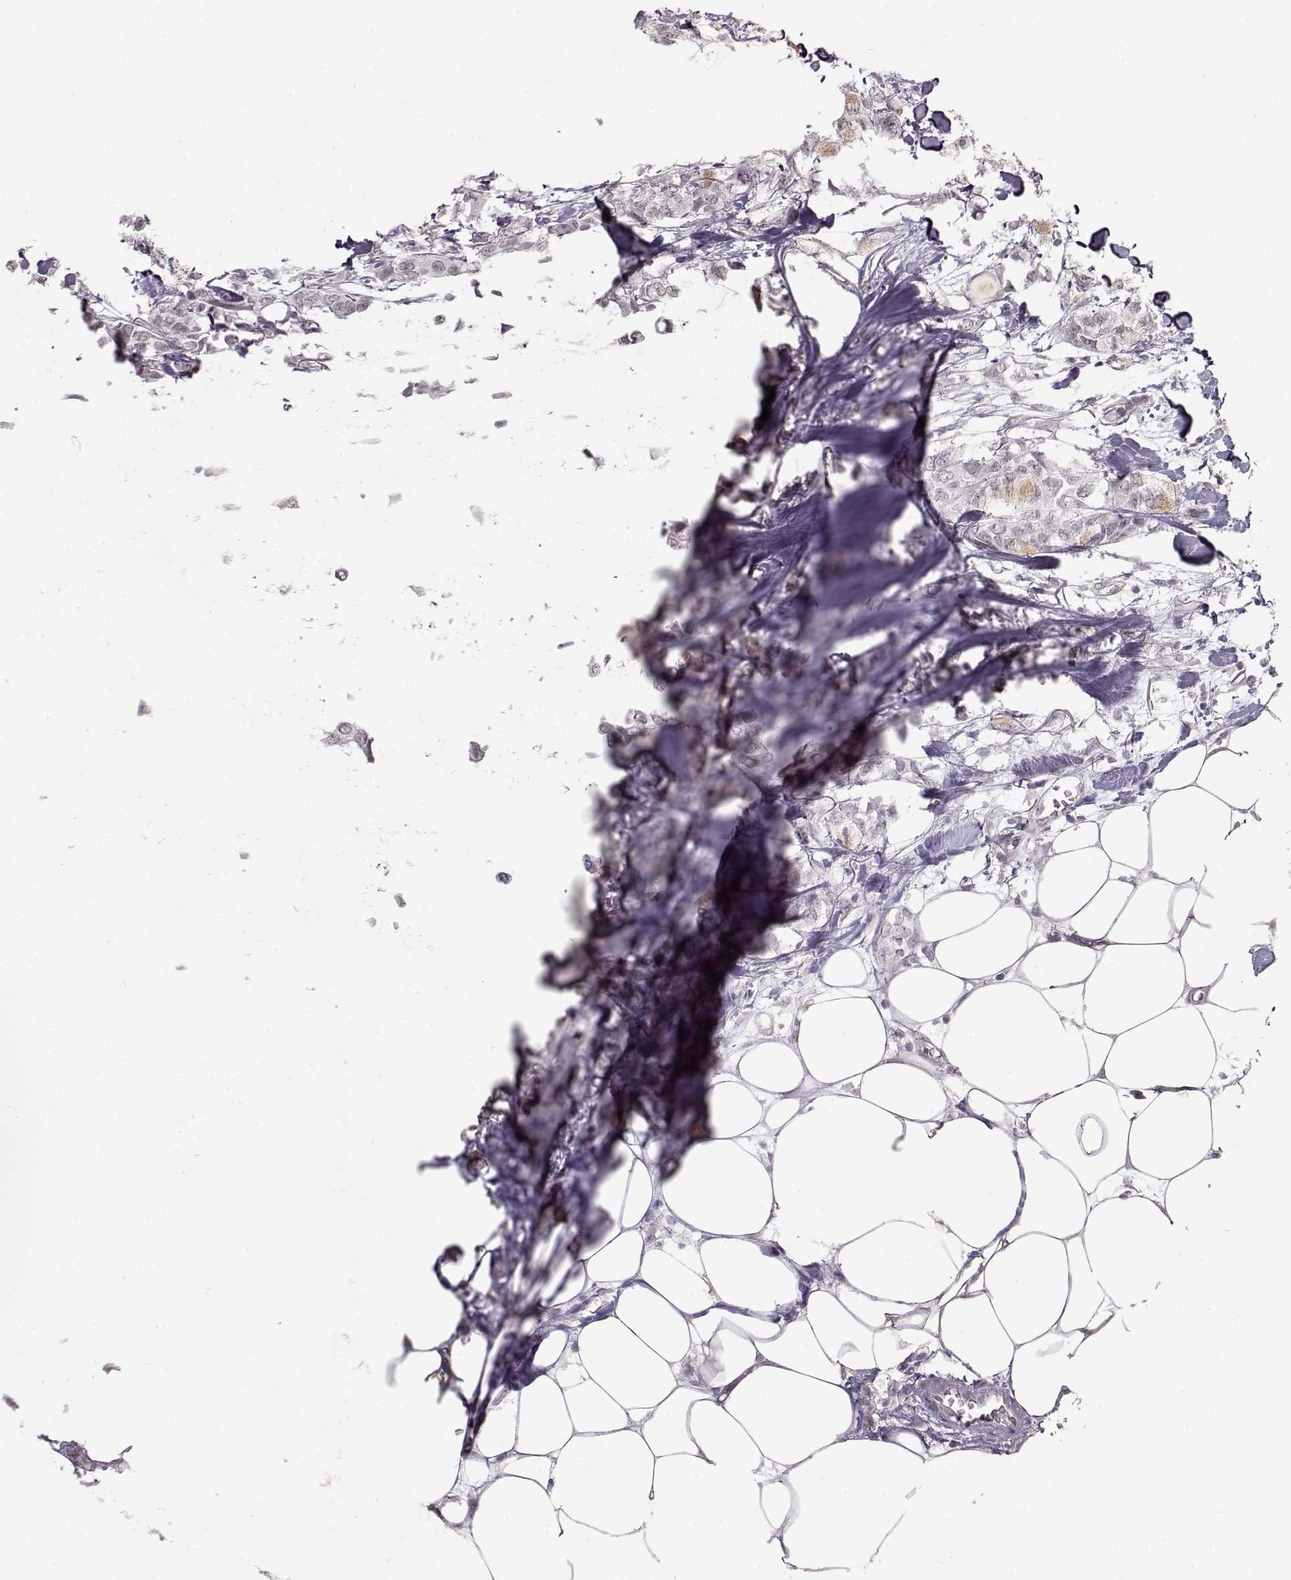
{"staining": {"intensity": "negative", "quantity": "none", "location": "none"}, "tissue": "breast cancer", "cell_type": "Tumor cells", "image_type": "cancer", "snomed": [{"axis": "morphology", "description": "Duct carcinoma"}, {"axis": "topography", "description": "Breast"}], "caption": "This is an immunohistochemistry (IHC) micrograph of human breast cancer (intraductal carcinoma). There is no staining in tumor cells.", "gene": "PCP4", "patient": {"sex": "female", "age": 85}}